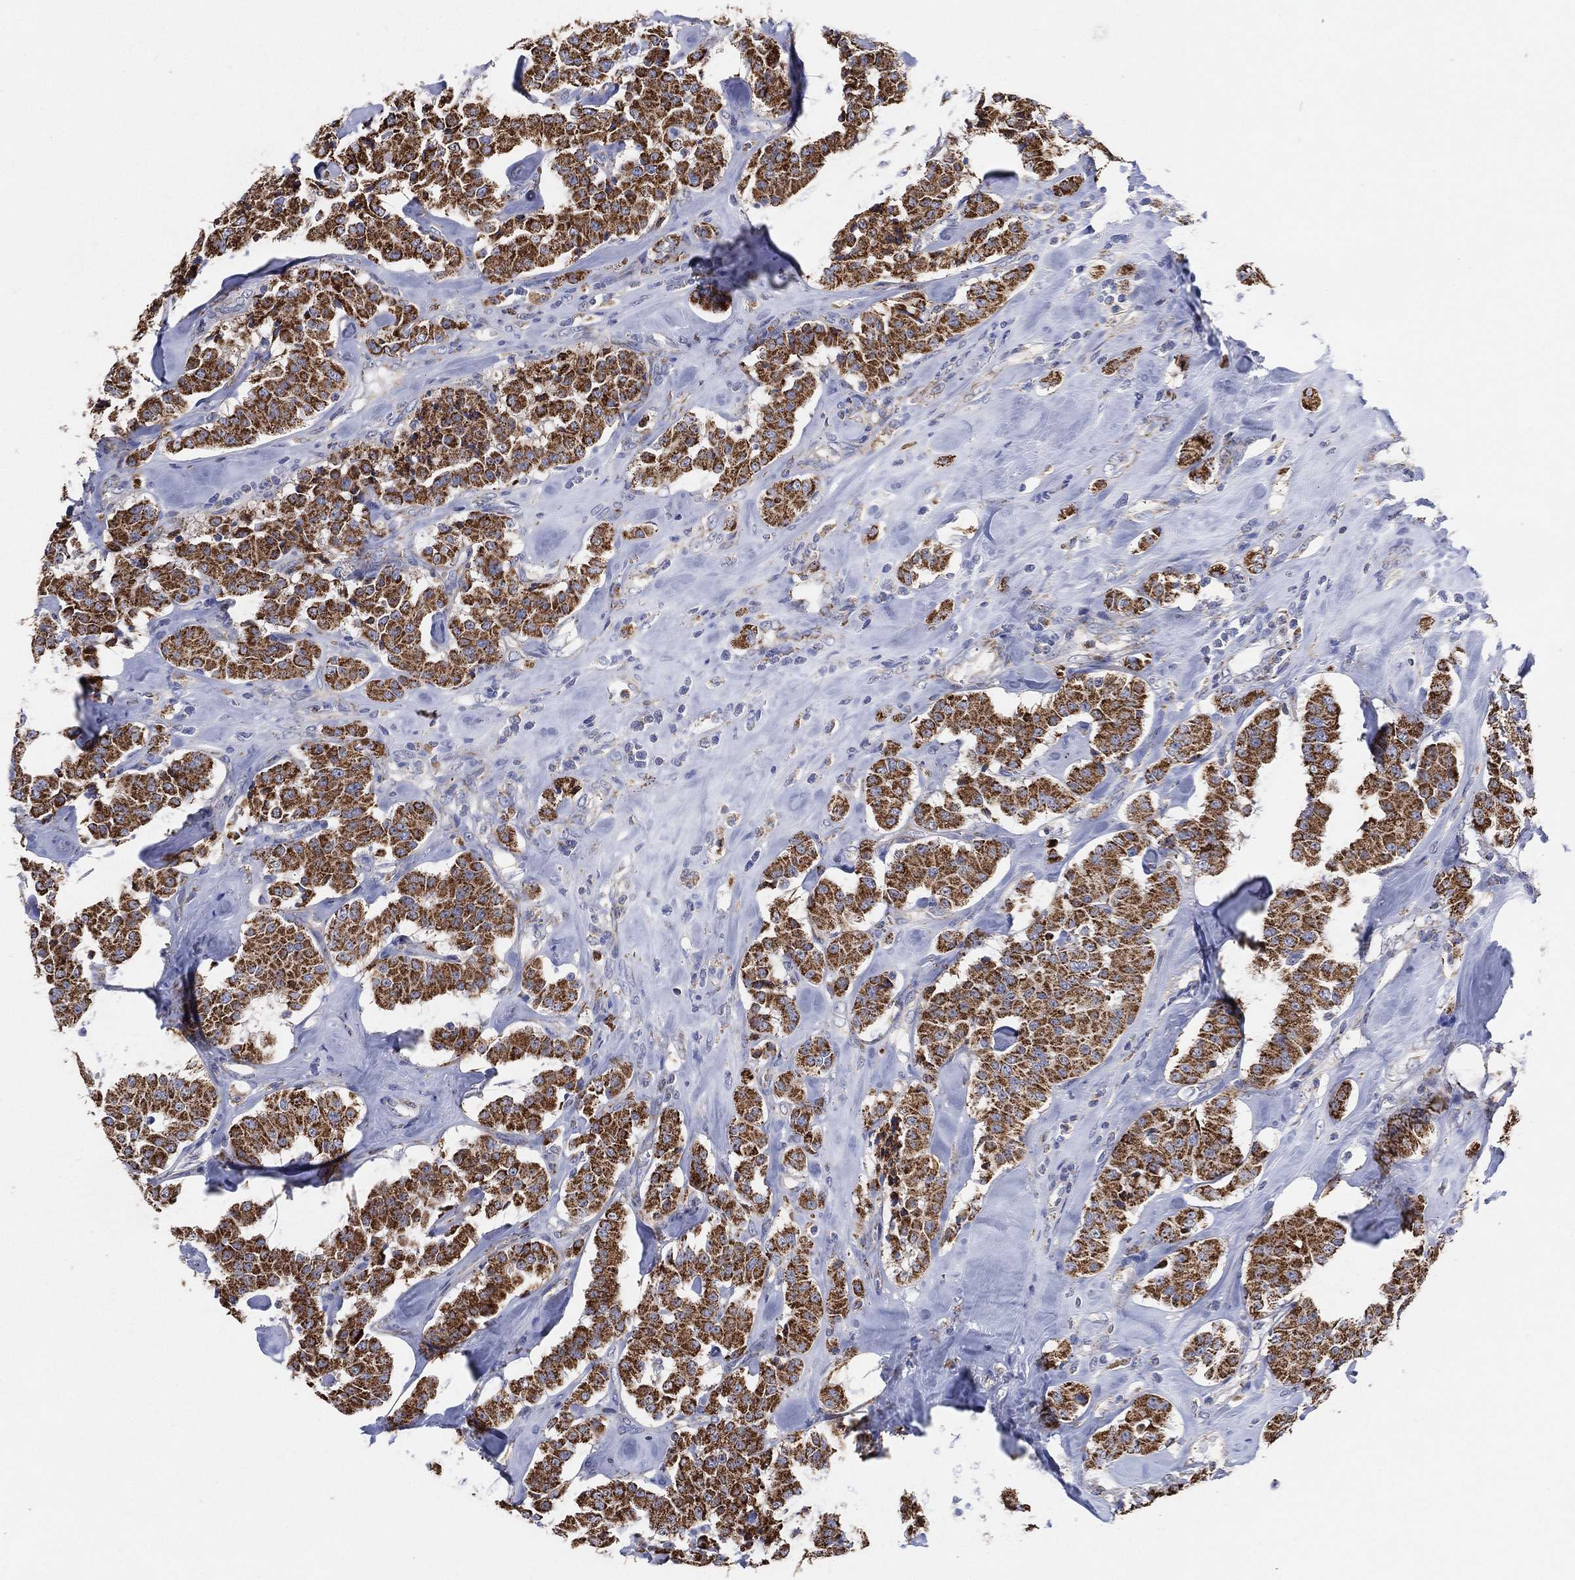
{"staining": {"intensity": "strong", "quantity": ">75%", "location": "cytoplasmic/membranous"}, "tissue": "carcinoid", "cell_type": "Tumor cells", "image_type": "cancer", "snomed": [{"axis": "morphology", "description": "Carcinoid, malignant, NOS"}, {"axis": "topography", "description": "Pancreas"}], "caption": "Protein staining shows strong cytoplasmic/membranous staining in approximately >75% of tumor cells in carcinoid. The staining is performed using DAB (3,3'-diaminobenzidine) brown chromogen to label protein expression. The nuclei are counter-stained blue using hematoxylin.", "gene": "GCAT", "patient": {"sex": "male", "age": 41}}